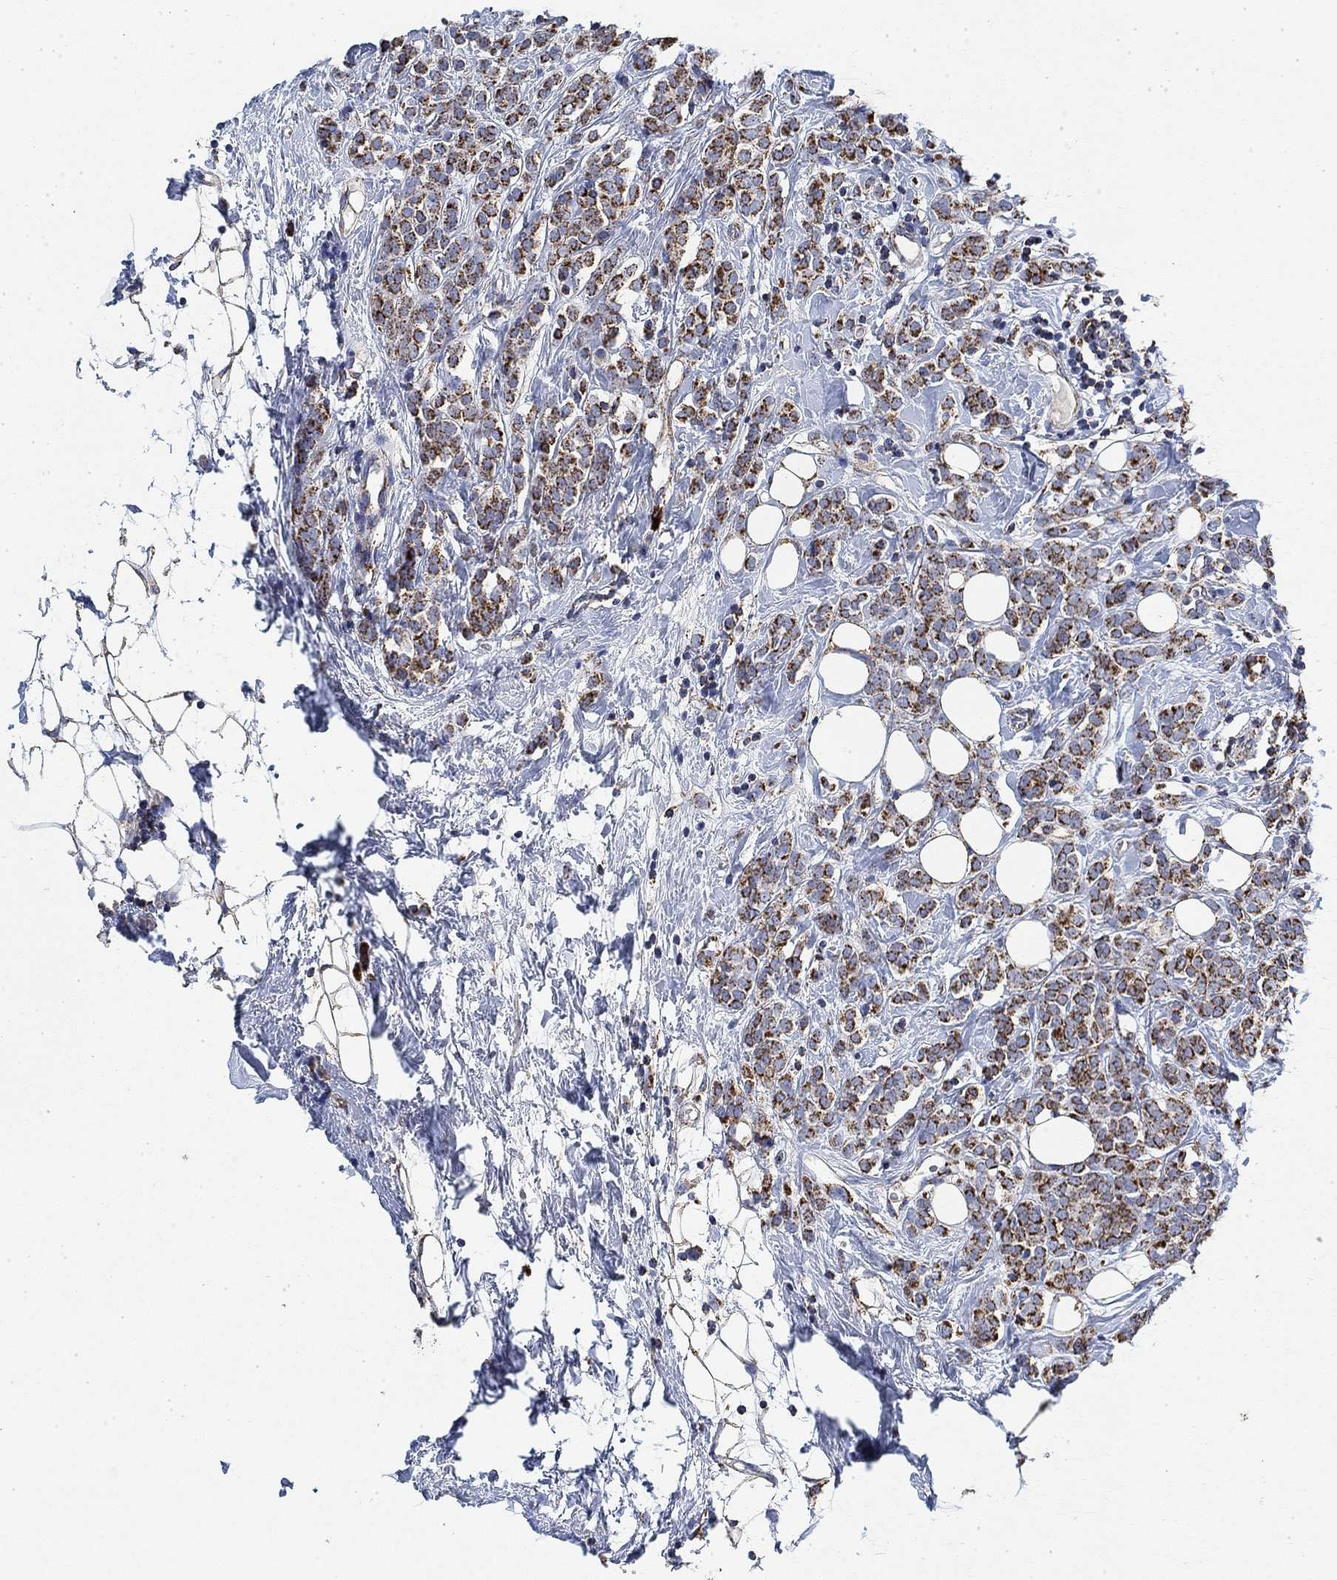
{"staining": {"intensity": "strong", "quantity": "25%-75%", "location": "cytoplasmic/membranous"}, "tissue": "breast cancer", "cell_type": "Tumor cells", "image_type": "cancer", "snomed": [{"axis": "morphology", "description": "Lobular carcinoma"}, {"axis": "topography", "description": "Breast"}], "caption": "Immunohistochemistry image of neoplastic tissue: breast lobular carcinoma stained using IHC displays high levels of strong protein expression localized specifically in the cytoplasmic/membranous of tumor cells, appearing as a cytoplasmic/membranous brown color.", "gene": "NDUFS3", "patient": {"sex": "female", "age": 49}}